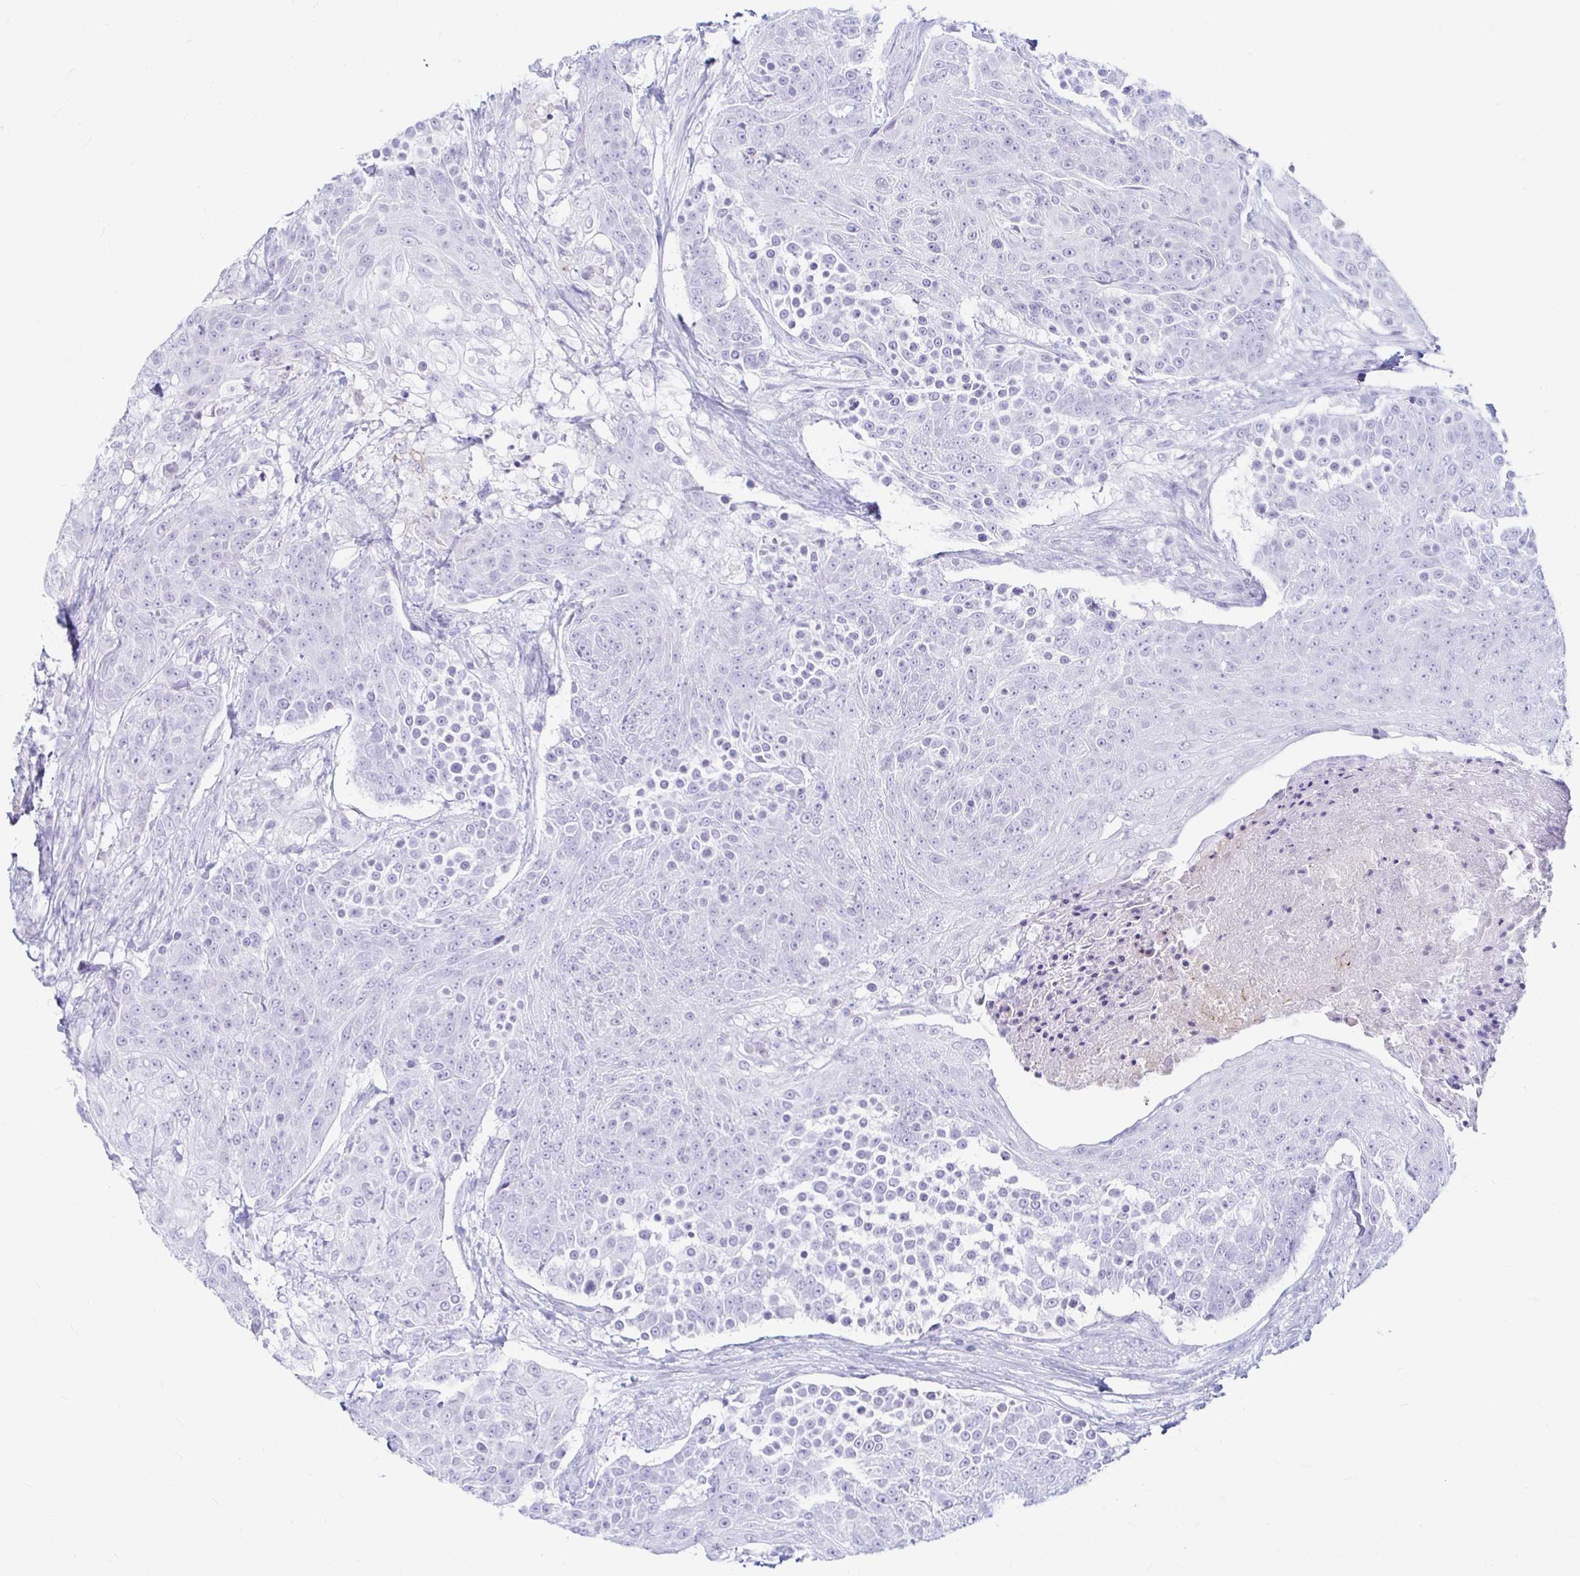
{"staining": {"intensity": "negative", "quantity": "none", "location": "none"}, "tissue": "urothelial cancer", "cell_type": "Tumor cells", "image_type": "cancer", "snomed": [{"axis": "morphology", "description": "Urothelial carcinoma, High grade"}, {"axis": "topography", "description": "Urinary bladder"}], "caption": "DAB (3,3'-diaminobenzidine) immunohistochemical staining of human high-grade urothelial carcinoma exhibits no significant positivity in tumor cells.", "gene": "ERICH6", "patient": {"sex": "female", "age": 63}}